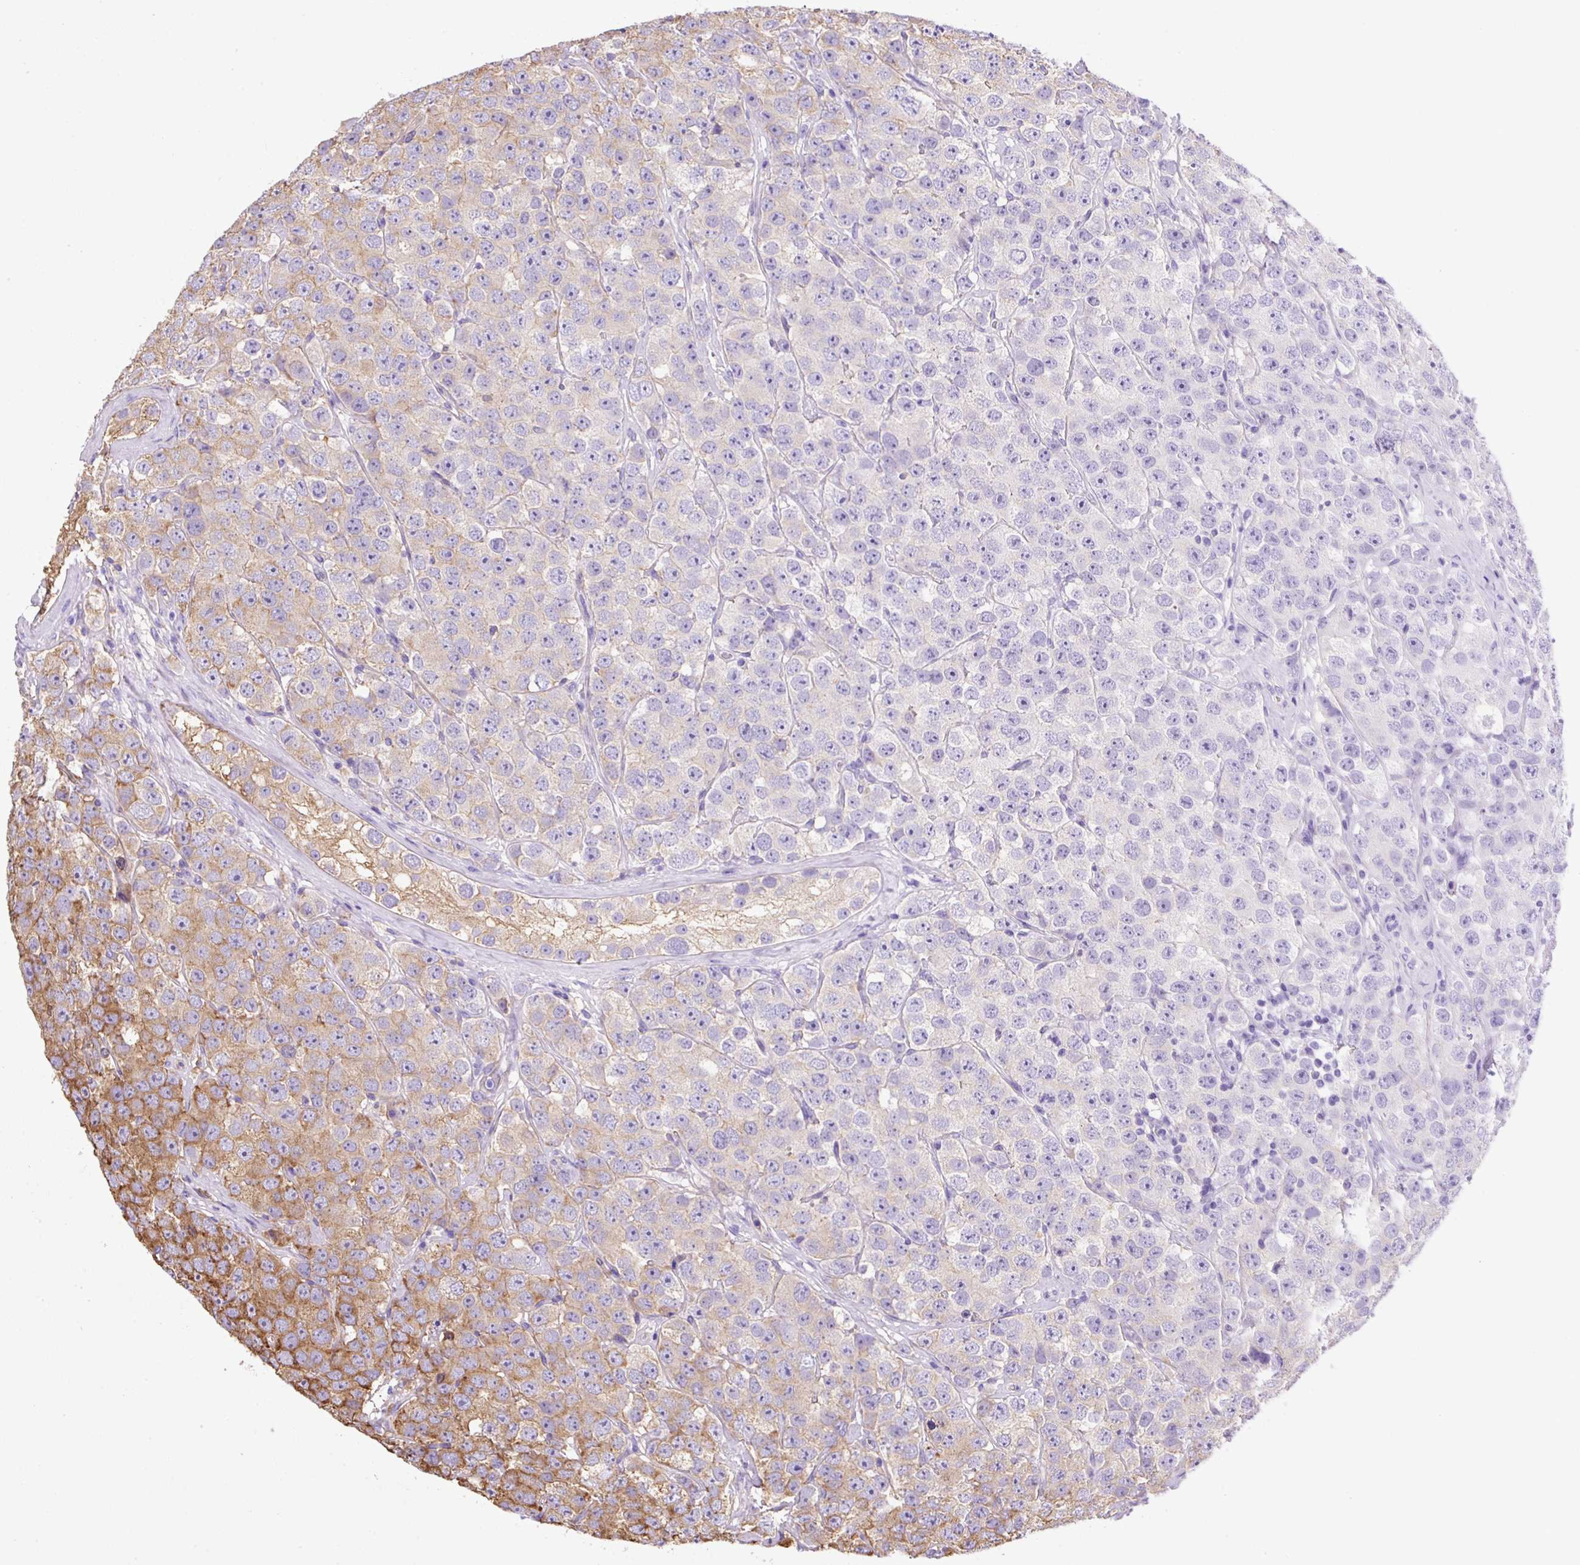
{"staining": {"intensity": "moderate", "quantity": "25%-75%", "location": "cytoplasmic/membranous"}, "tissue": "testis cancer", "cell_type": "Tumor cells", "image_type": "cancer", "snomed": [{"axis": "morphology", "description": "Seminoma, NOS"}, {"axis": "topography", "description": "Testis"}], "caption": "Testis seminoma stained with immunohistochemistry exhibits moderate cytoplasmic/membranous positivity in about 25%-75% of tumor cells.", "gene": "MAGEB5", "patient": {"sex": "male", "age": 28}}